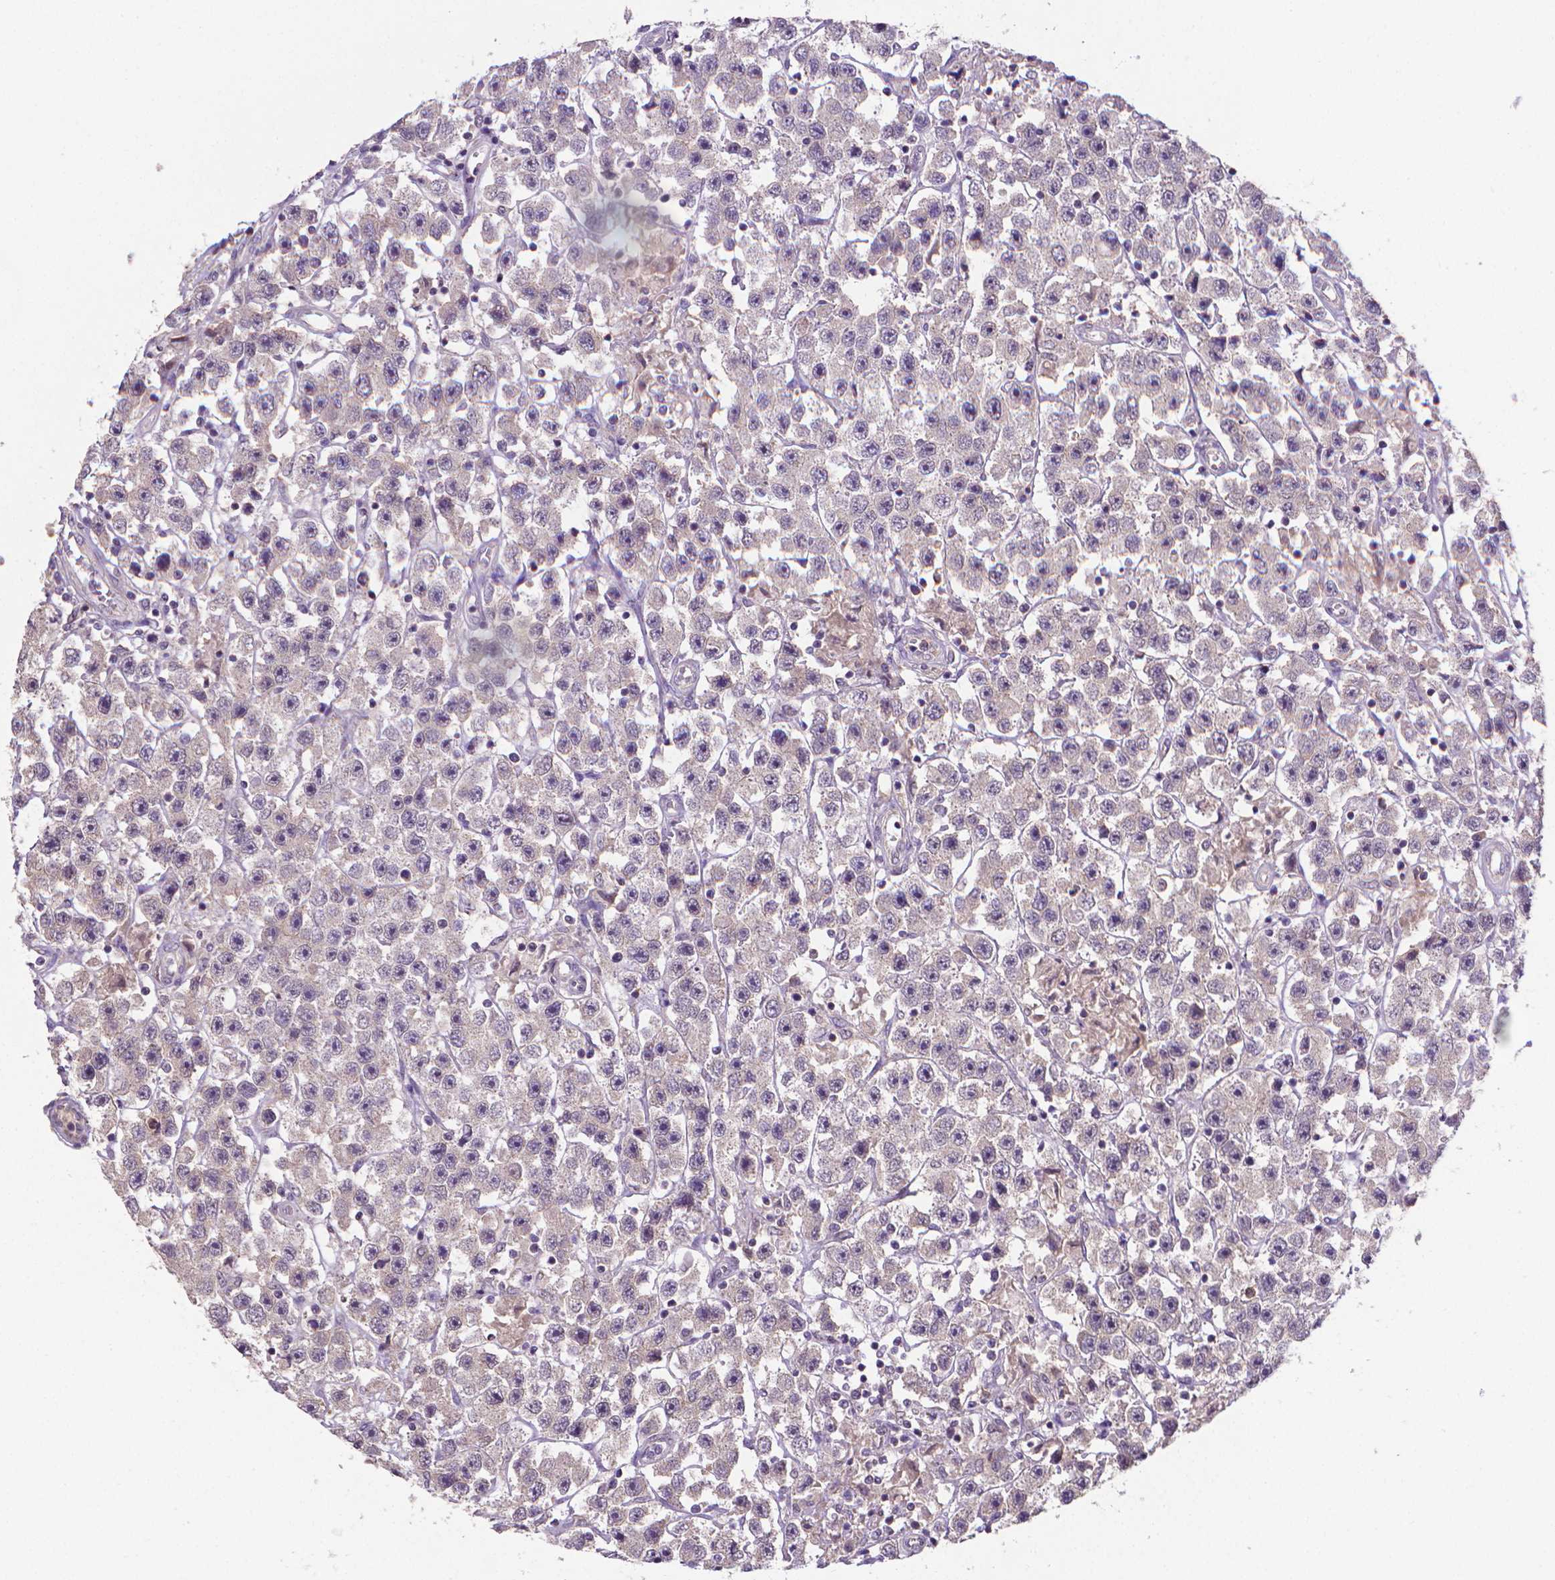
{"staining": {"intensity": "negative", "quantity": "none", "location": "none"}, "tissue": "testis cancer", "cell_type": "Tumor cells", "image_type": "cancer", "snomed": [{"axis": "morphology", "description": "Seminoma, NOS"}, {"axis": "topography", "description": "Testis"}], "caption": "DAB (3,3'-diaminobenzidine) immunohistochemical staining of human testis cancer (seminoma) reveals no significant expression in tumor cells.", "gene": "GPR63", "patient": {"sex": "male", "age": 45}}